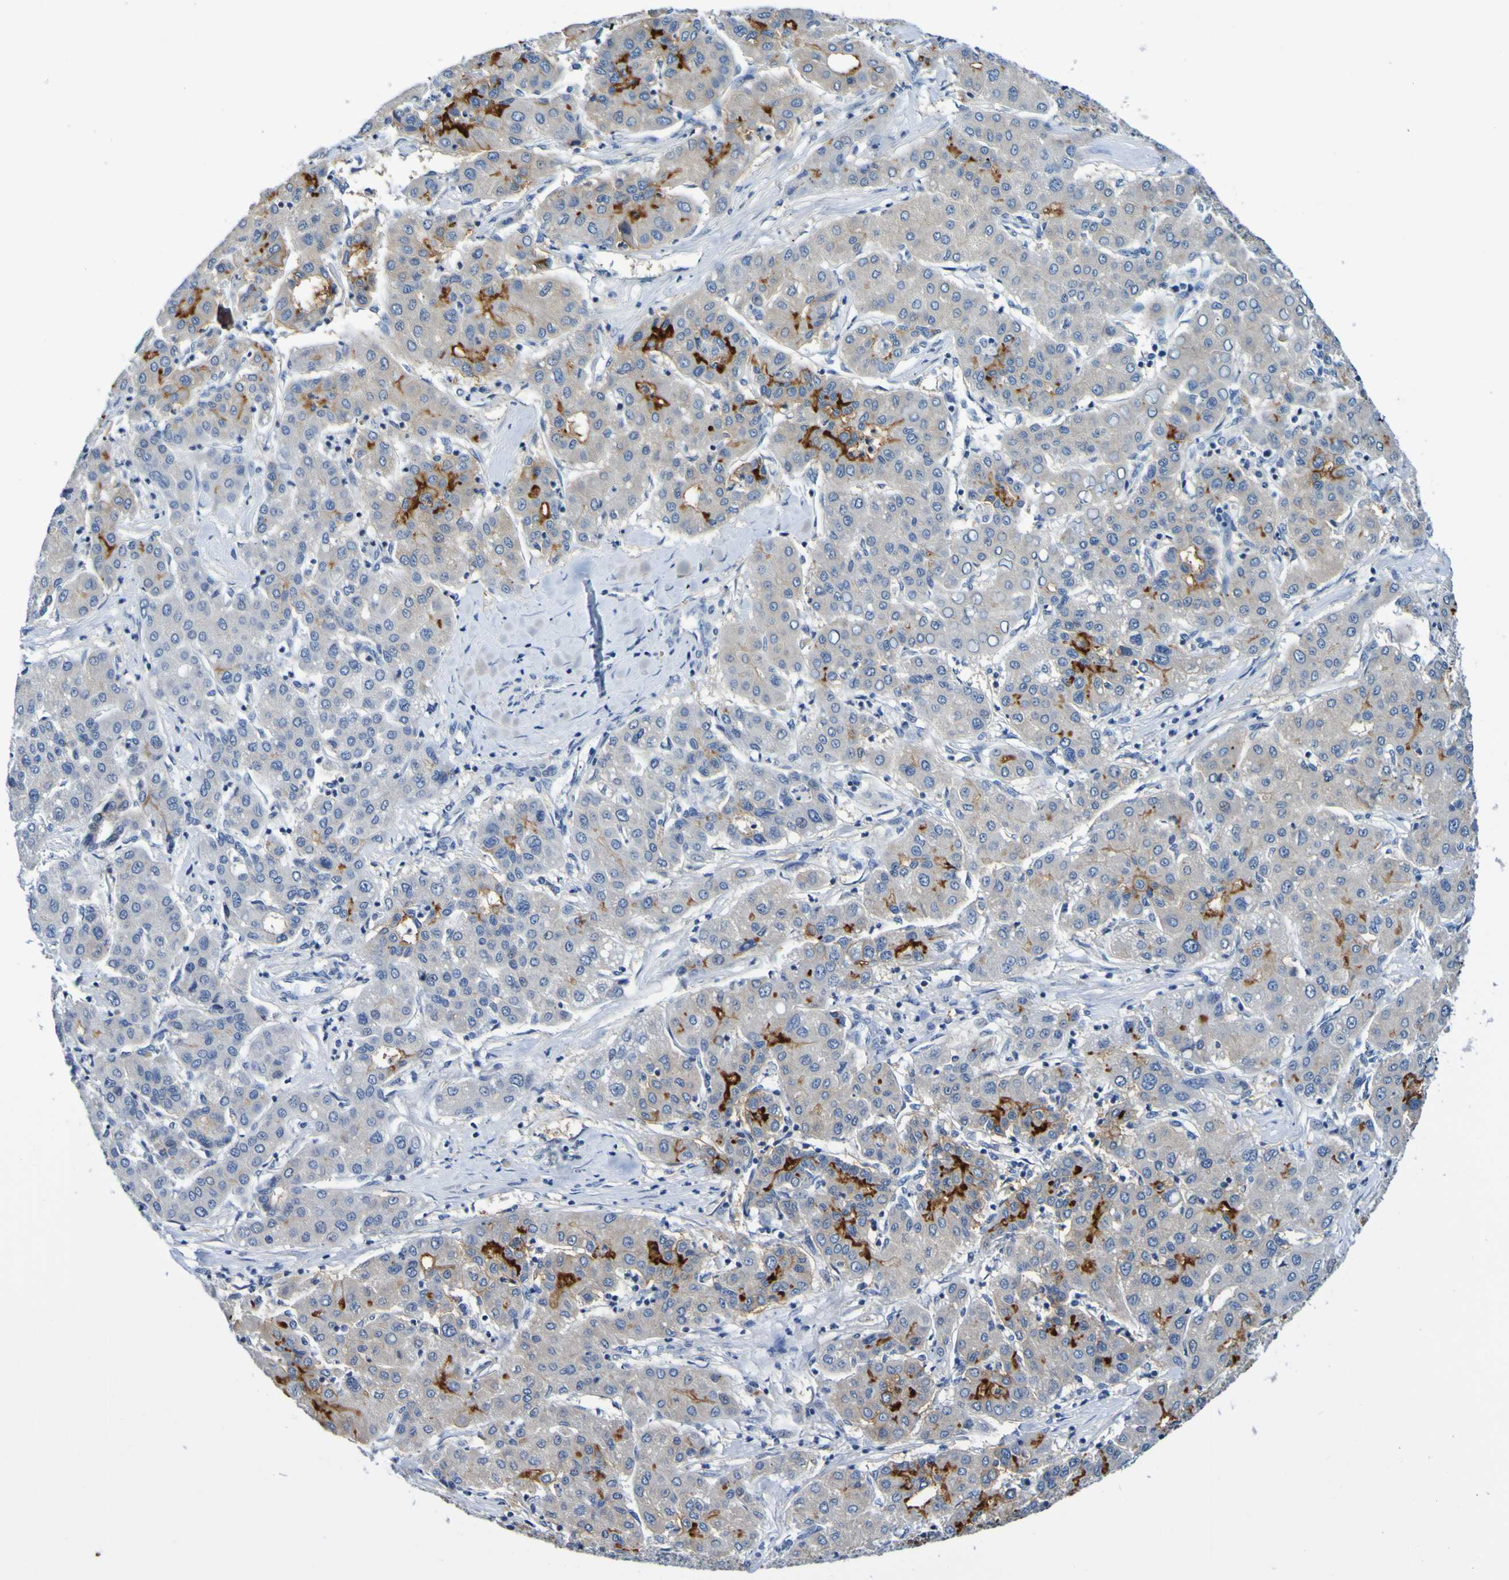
{"staining": {"intensity": "moderate", "quantity": "25%-75%", "location": "cytoplasmic/membranous"}, "tissue": "liver cancer", "cell_type": "Tumor cells", "image_type": "cancer", "snomed": [{"axis": "morphology", "description": "Carcinoma, Hepatocellular, NOS"}, {"axis": "topography", "description": "Liver"}], "caption": "Moderate cytoplasmic/membranous expression is seen in approximately 25%-75% of tumor cells in liver cancer.", "gene": "VMA21", "patient": {"sex": "male", "age": 65}}